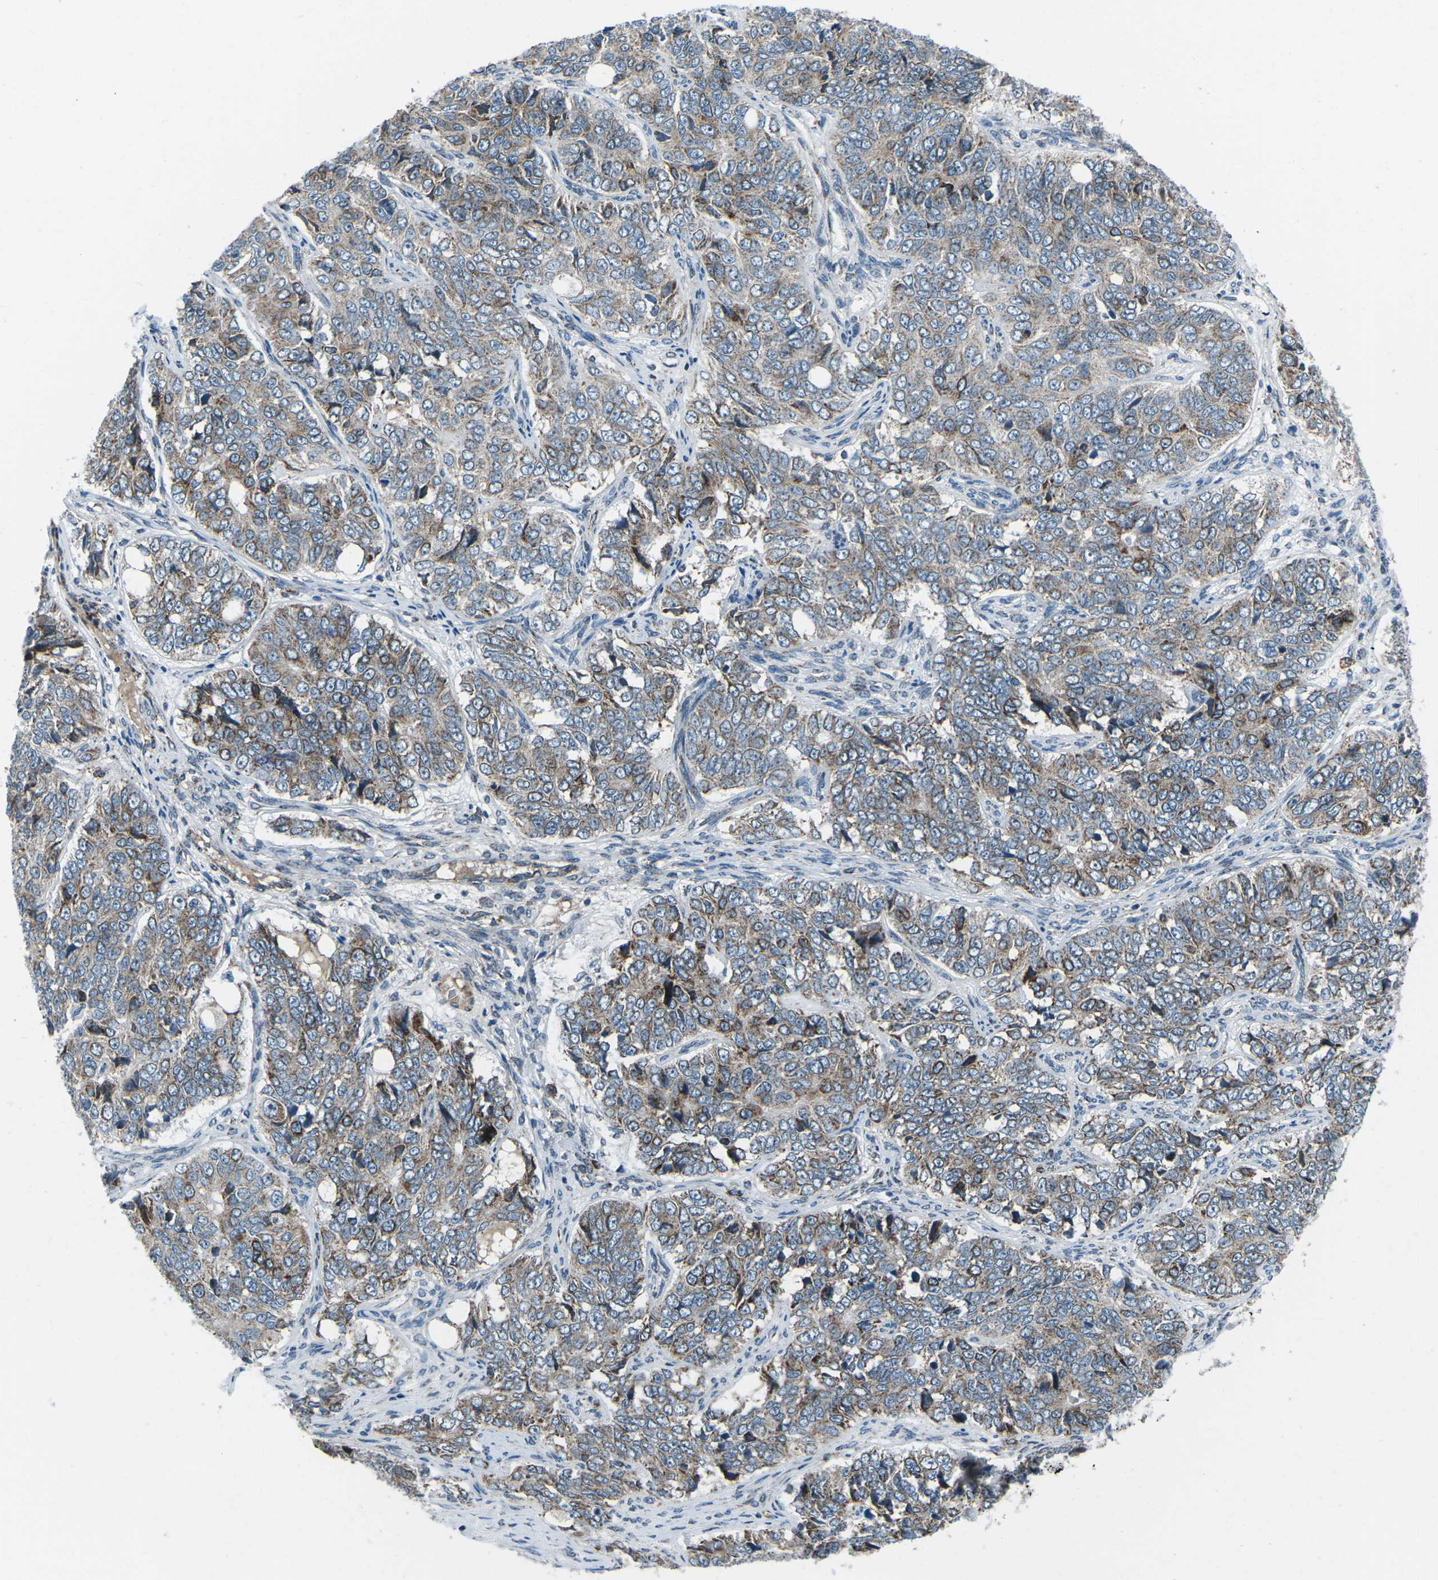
{"staining": {"intensity": "weak", "quantity": ">75%", "location": "cytoplasmic/membranous"}, "tissue": "ovarian cancer", "cell_type": "Tumor cells", "image_type": "cancer", "snomed": [{"axis": "morphology", "description": "Carcinoma, endometroid"}, {"axis": "topography", "description": "Ovary"}], "caption": "IHC (DAB) staining of ovarian cancer shows weak cytoplasmic/membranous protein positivity in about >75% of tumor cells.", "gene": "RFESD", "patient": {"sex": "female", "age": 51}}